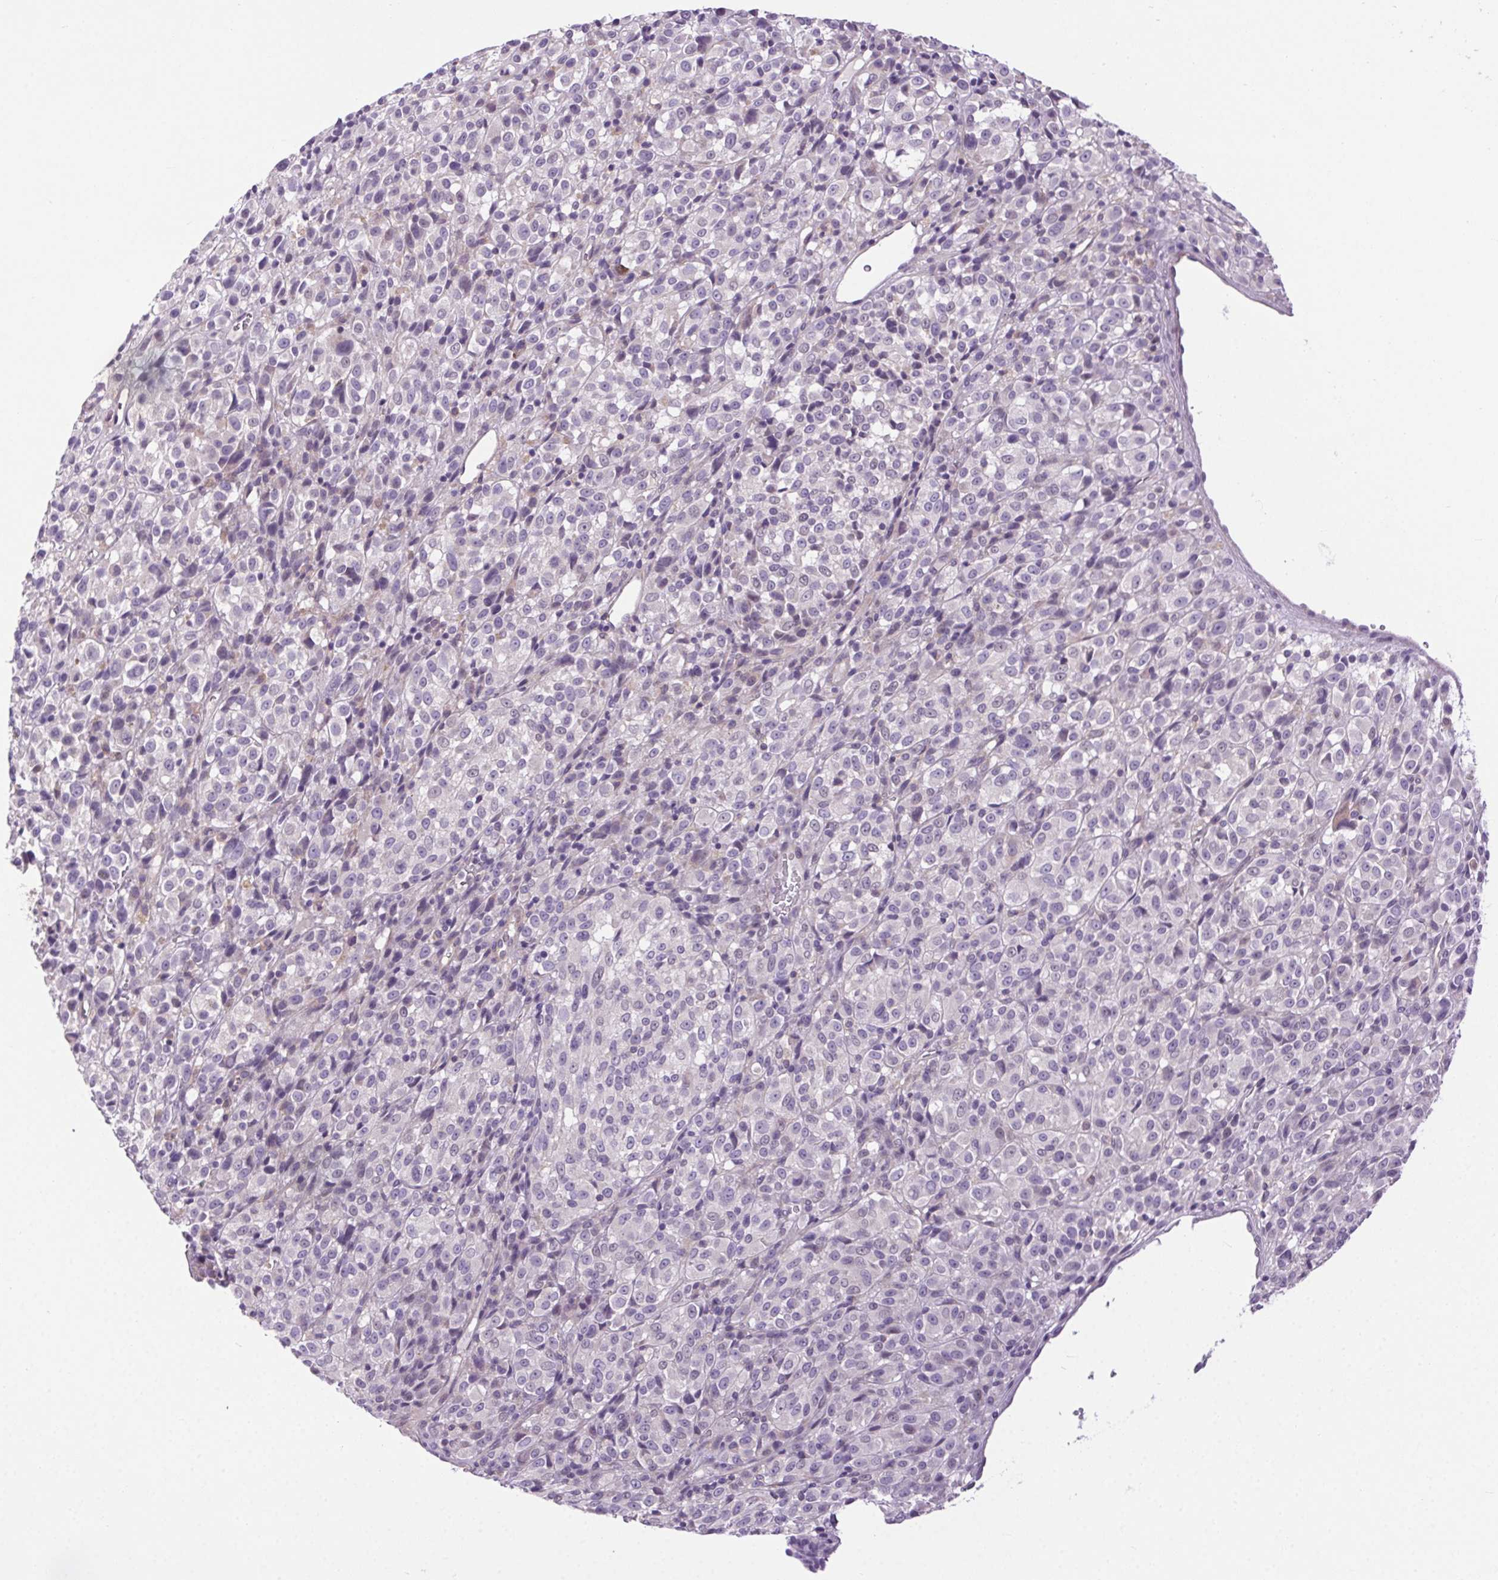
{"staining": {"intensity": "negative", "quantity": "none", "location": "none"}, "tissue": "melanoma", "cell_type": "Tumor cells", "image_type": "cancer", "snomed": [{"axis": "morphology", "description": "Malignant melanoma, Metastatic site"}, {"axis": "topography", "description": "Brain"}], "caption": "This is an immunohistochemistry image of human malignant melanoma (metastatic site). There is no expression in tumor cells.", "gene": "SYT11", "patient": {"sex": "female", "age": 56}}